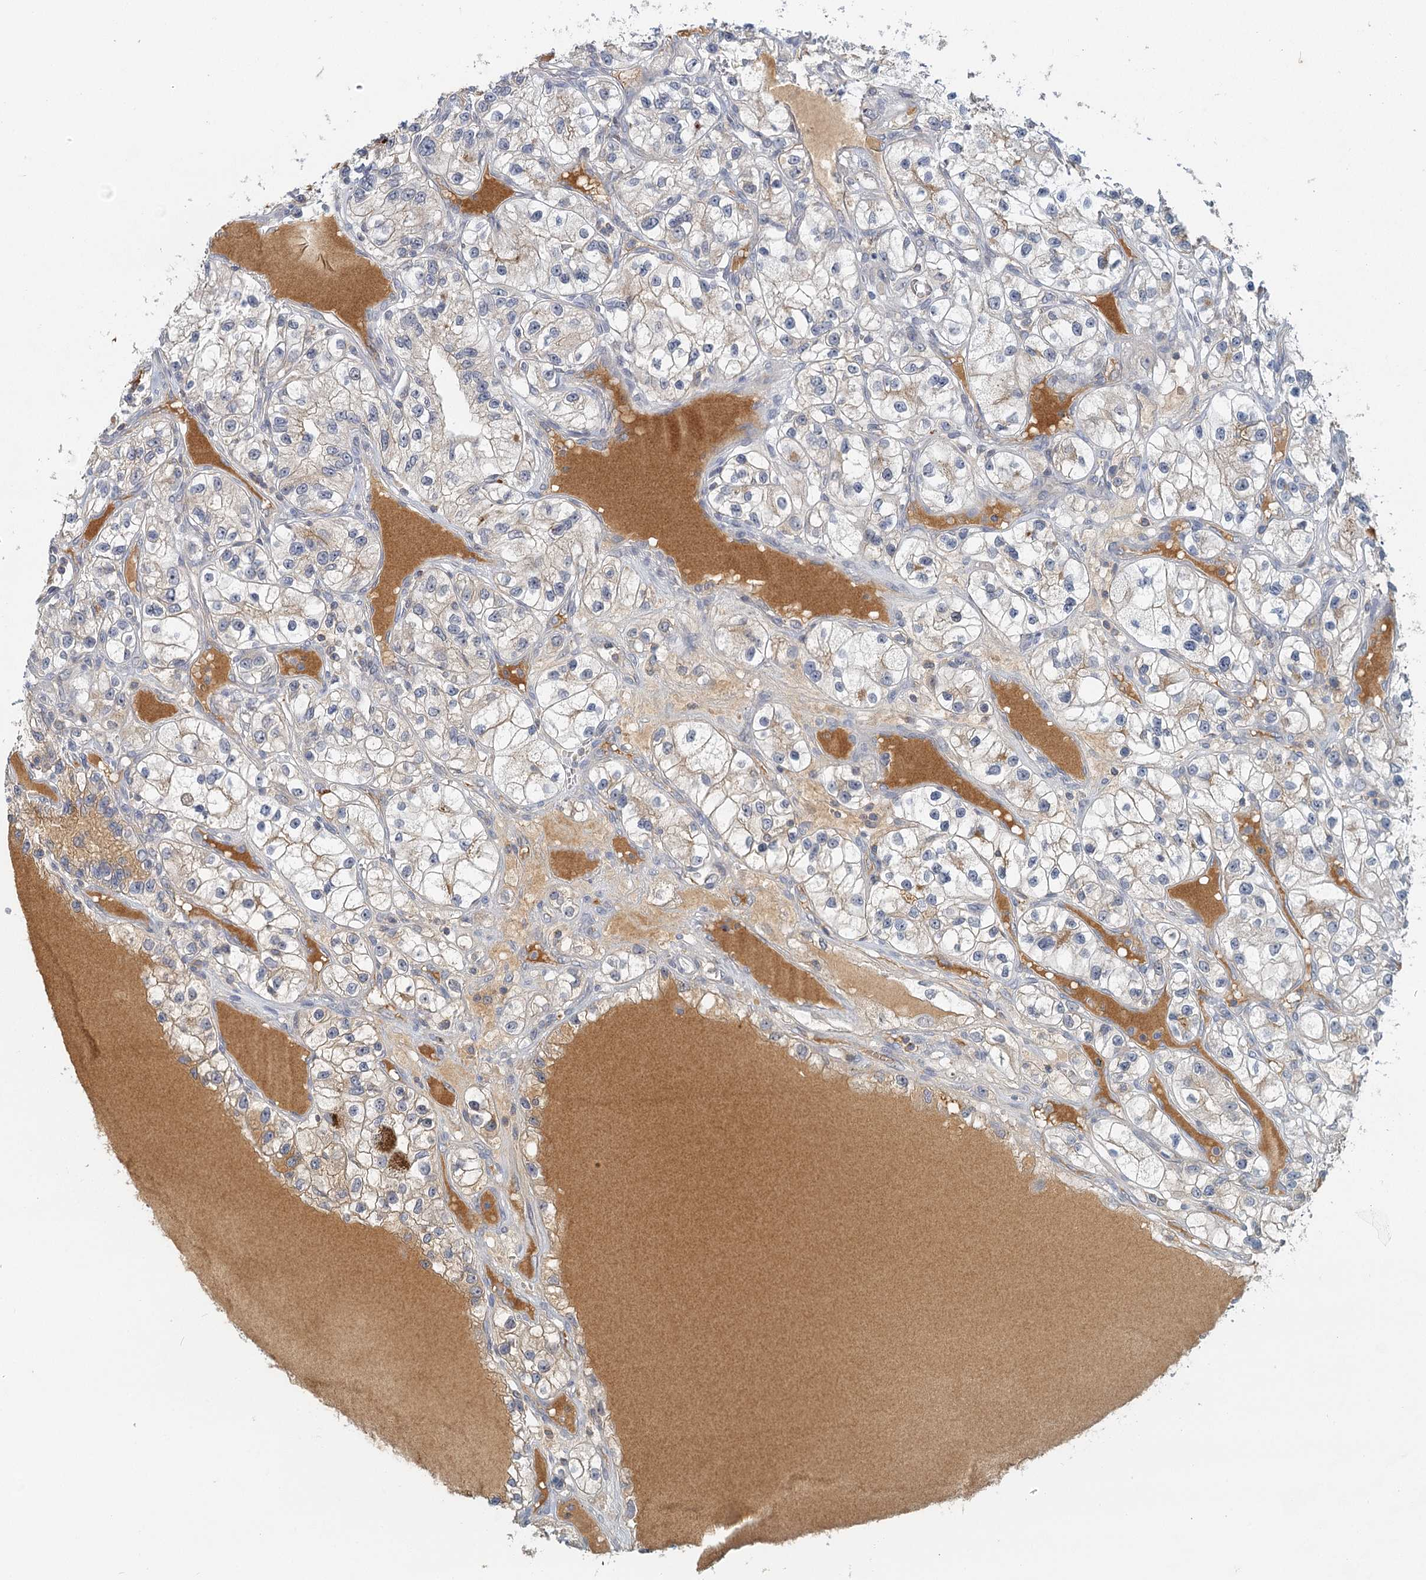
{"staining": {"intensity": "weak", "quantity": "25%-75%", "location": "cytoplasmic/membranous"}, "tissue": "renal cancer", "cell_type": "Tumor cells", "image_type": "cancer", "snomed": [{"axis": "morphology", "description": "Adenocarcinoma, NOS"}, {"axis": "topography", "description": "Kidney"}], "caption": "Immunohistochemical staining of human renal adenocarcinoma displays low levels of weak cytoplasmic/membranous protein expression in about 25%-75% of tumor cells.", "gene": "GPATCH11", "patient": {"sex": "female", "age": 57}}